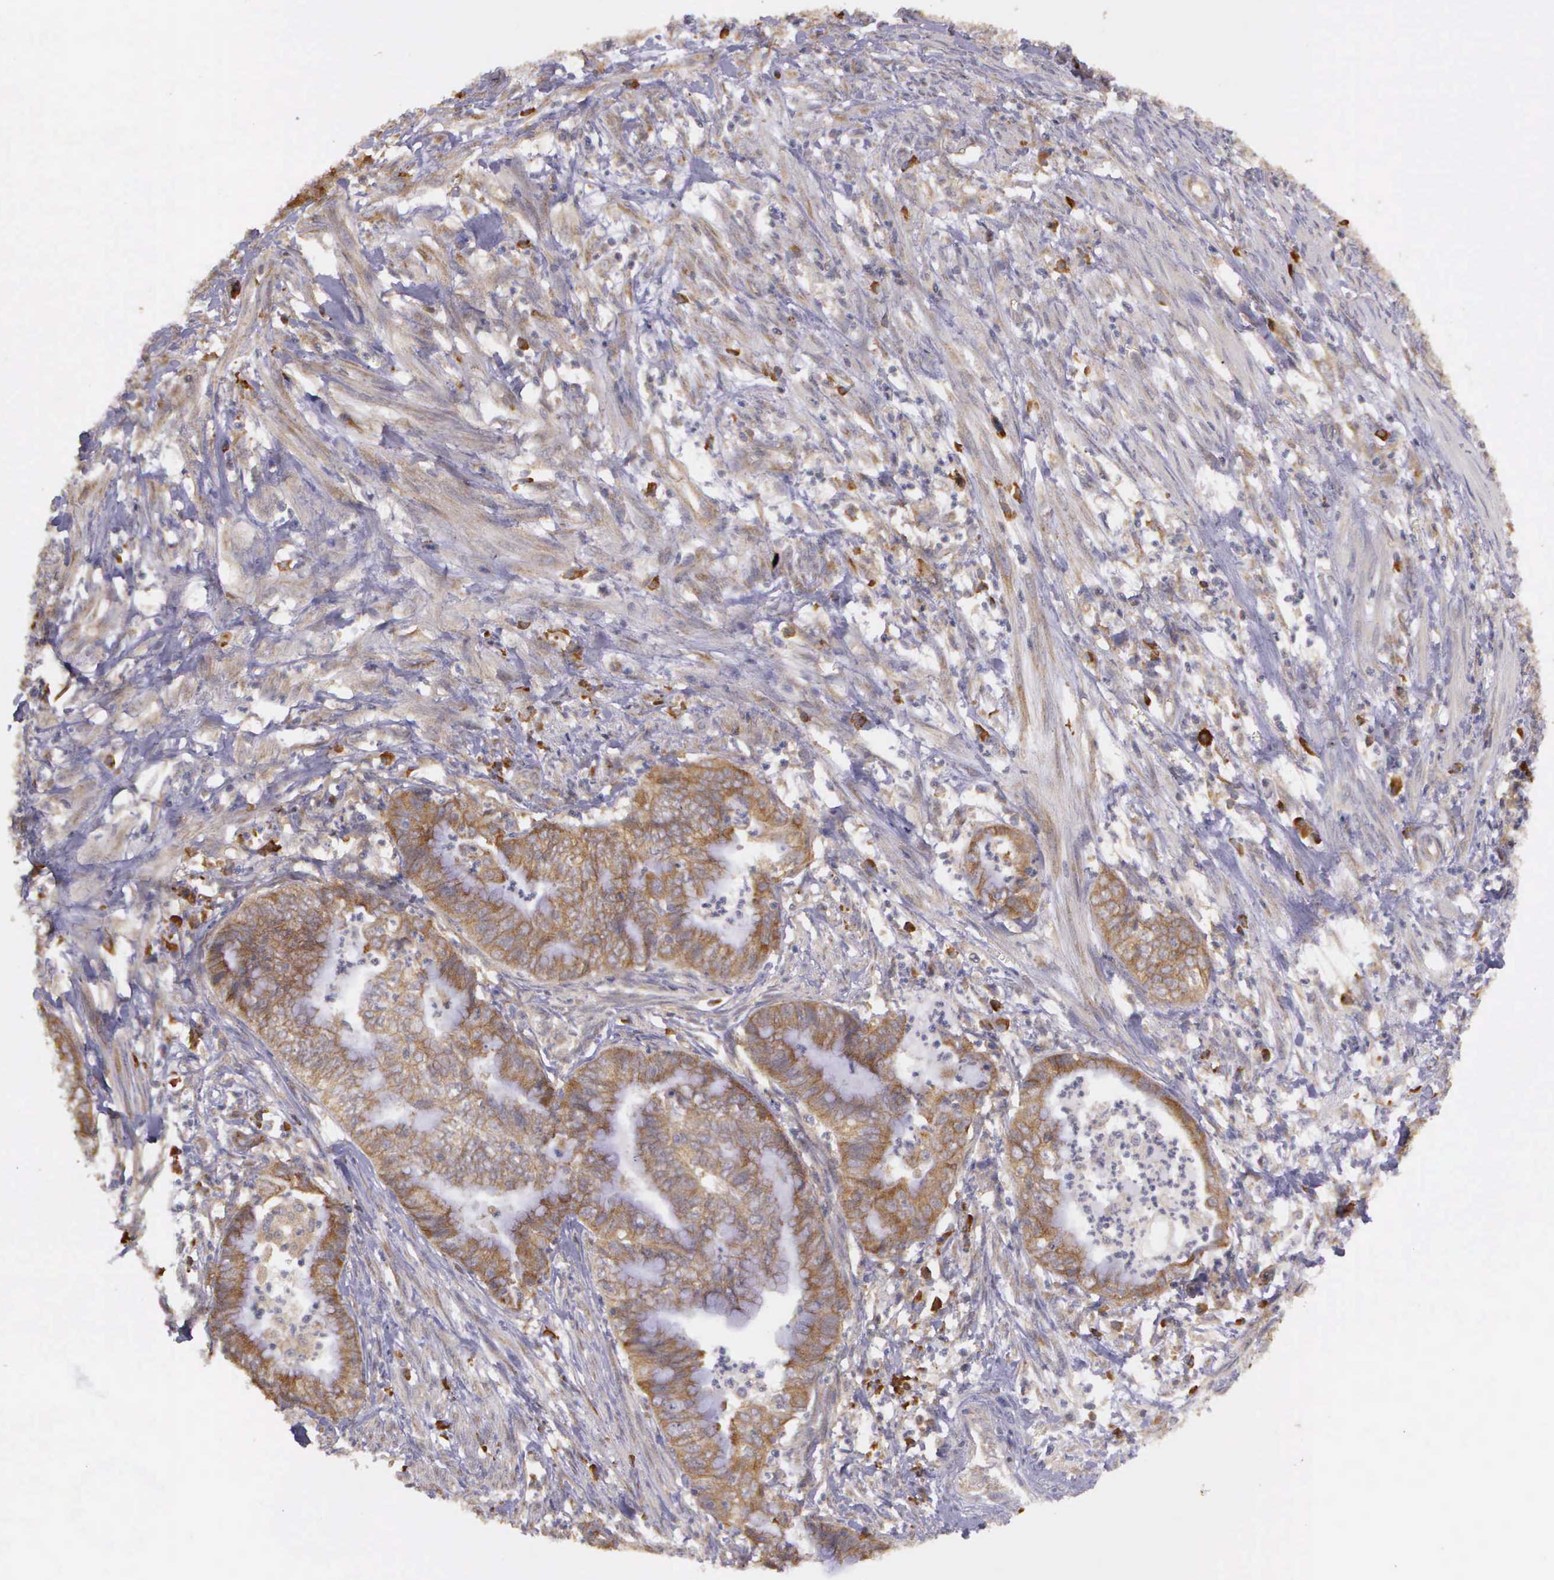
{"staining": {"intensity": "moderate", "quantity": ">75%", "location": "cytoplasmic/membranous"}, "tissue": "endometrial cancer", "cell_type": "Tumor cells", "image_type": "cancer", "snomed": [{"axis": "morphology", "description": "Necrosis, NOS"}, {"axis": "morphology", "description": "Adenocarcinoma, NOS"}, {"axis": "topography", "description": "Endometrium"}], "caption": "An image of human adenocarcinoma (endometrial) stained for a protein exhibits moderate cytoplasmic/membranous brown staining in tumor cells.", "gene": "EIF5", "patient": {"sex": "female", "age": 79}}